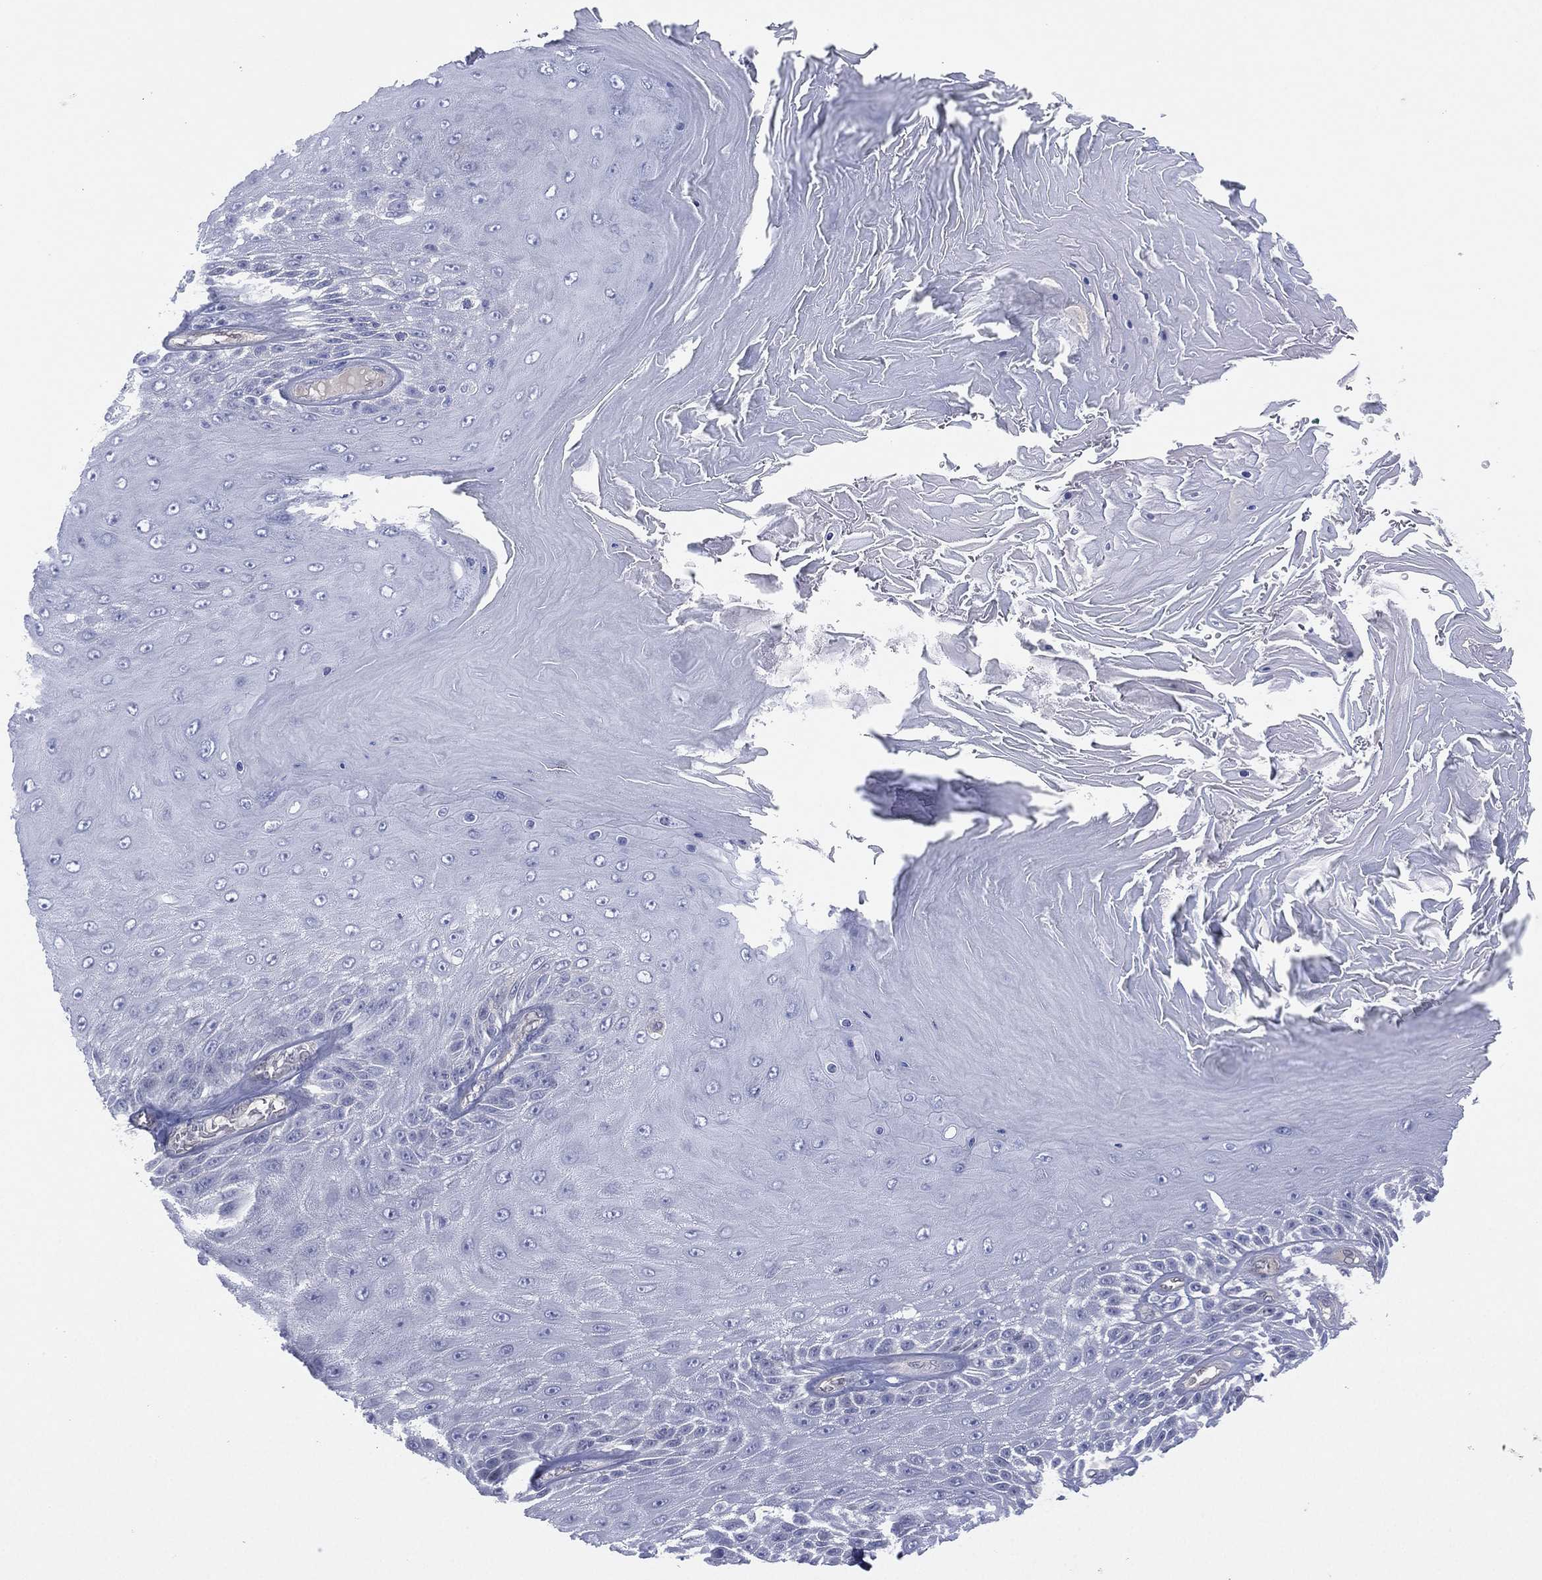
{"staining": {"intensity": "negative", "quantity": "none", "location": "none"}, "tissue": "skin cancer", "cell_type": "Tumor cells", "image_type": "cancer", "snomed": [{"axis": "morphology", "description": "Squamous cell carcinoma, NOS"}, {"axis": "topography", "description": "Skin"}], "caption": "The IHC image has no significant expression in tumor cells of skin squamous cell carcinoma tissue.", "gene": "DDAH1", "patient": {"sex": "male", "age": 62}}